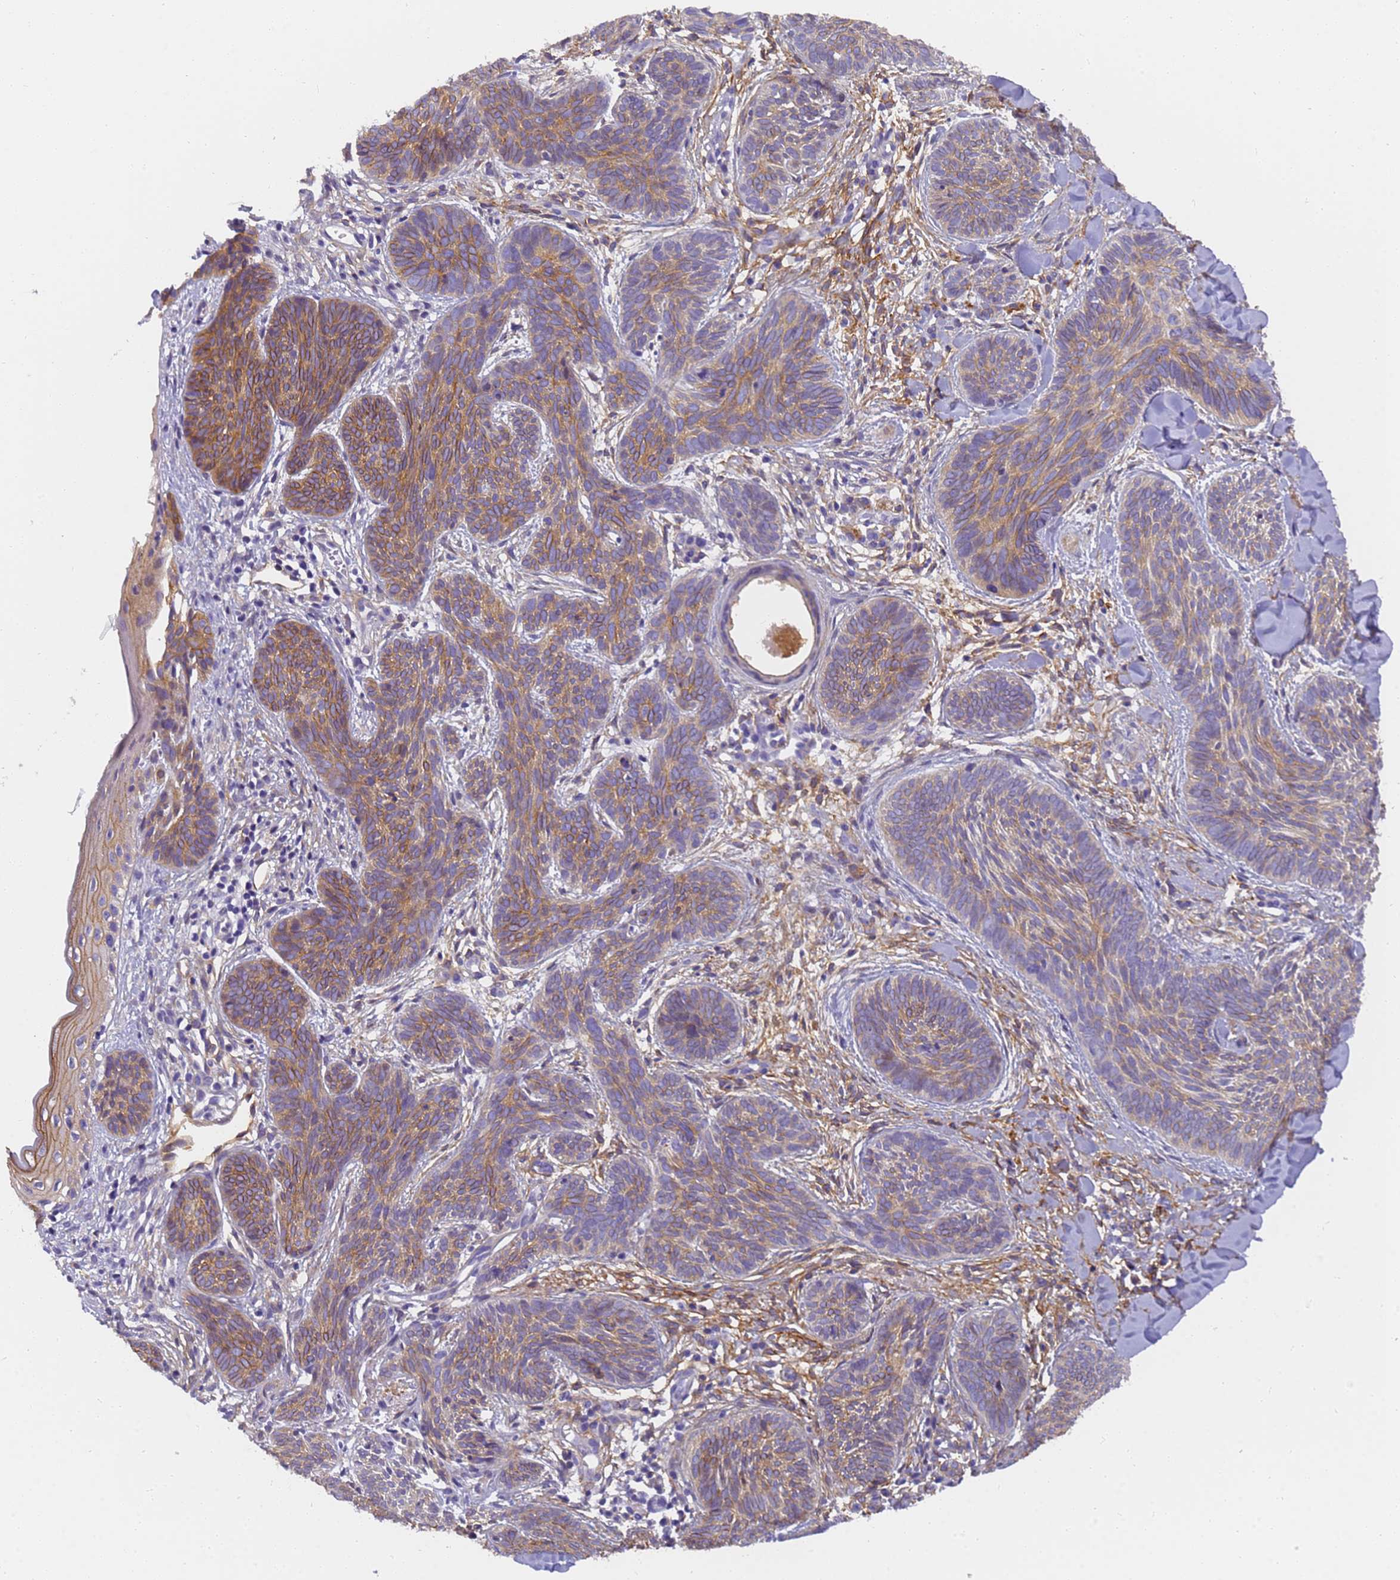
{"staining": {"intensity": "moderate", "quantity": ">75%", "location": "cytoplasmic/membranous"}, "tissue": "skin cancer", "cell_type": "Tumor cells", "image_type": "cancer", "snomed": [{"axis": "morphology", "description": "Basal cell carcinoma"}, {"axis": "topography", "description": "Skin"}], "caption": "Tumor cells reveal moderate cytoplasmic/membranous staining in about >75% of cells in skin basal cell carcinoma.", "gene": "MVB12A", "patient": {"sex": "female", "age": 81}}